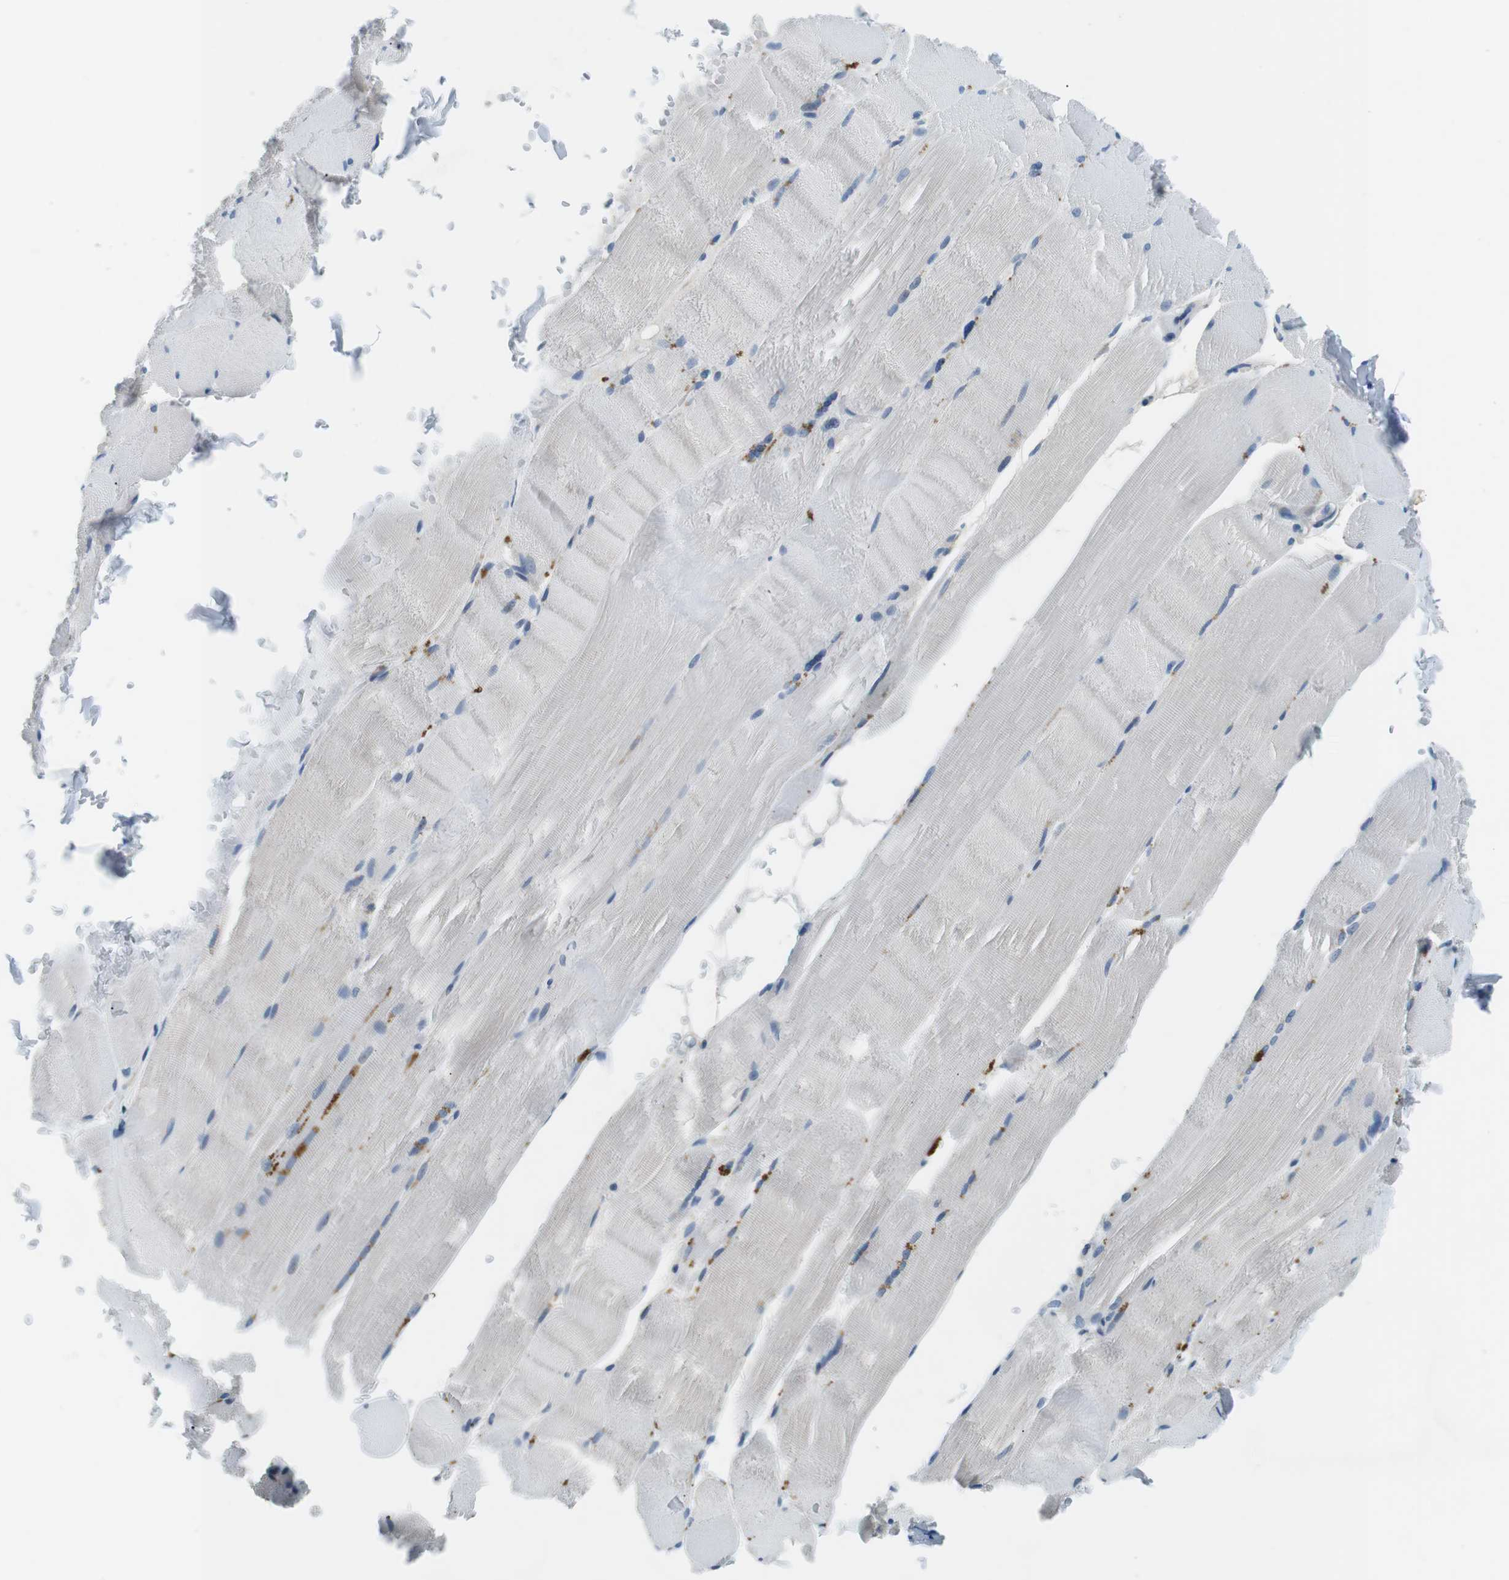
{"staining": {"intensity": "negative", "quantity": "none", "location": "none"}, "tissue": "skeletal muscle", "cell_type": "Myocytes", "image_type": "normal", "snomed": [{"axis": "morphology", "description": "Normal tissue, NOS"}, {"axis": "topography", "description": "Skin"}, {"axis": "topography", "description": "Skeletal muscle"}], "caption": "Micrograph shows no significant protein positivity in myocytes of unremarkable skeletal muscle.", "gene": "PHLDA1", "patient": {"sex": "male", "age": 83}}